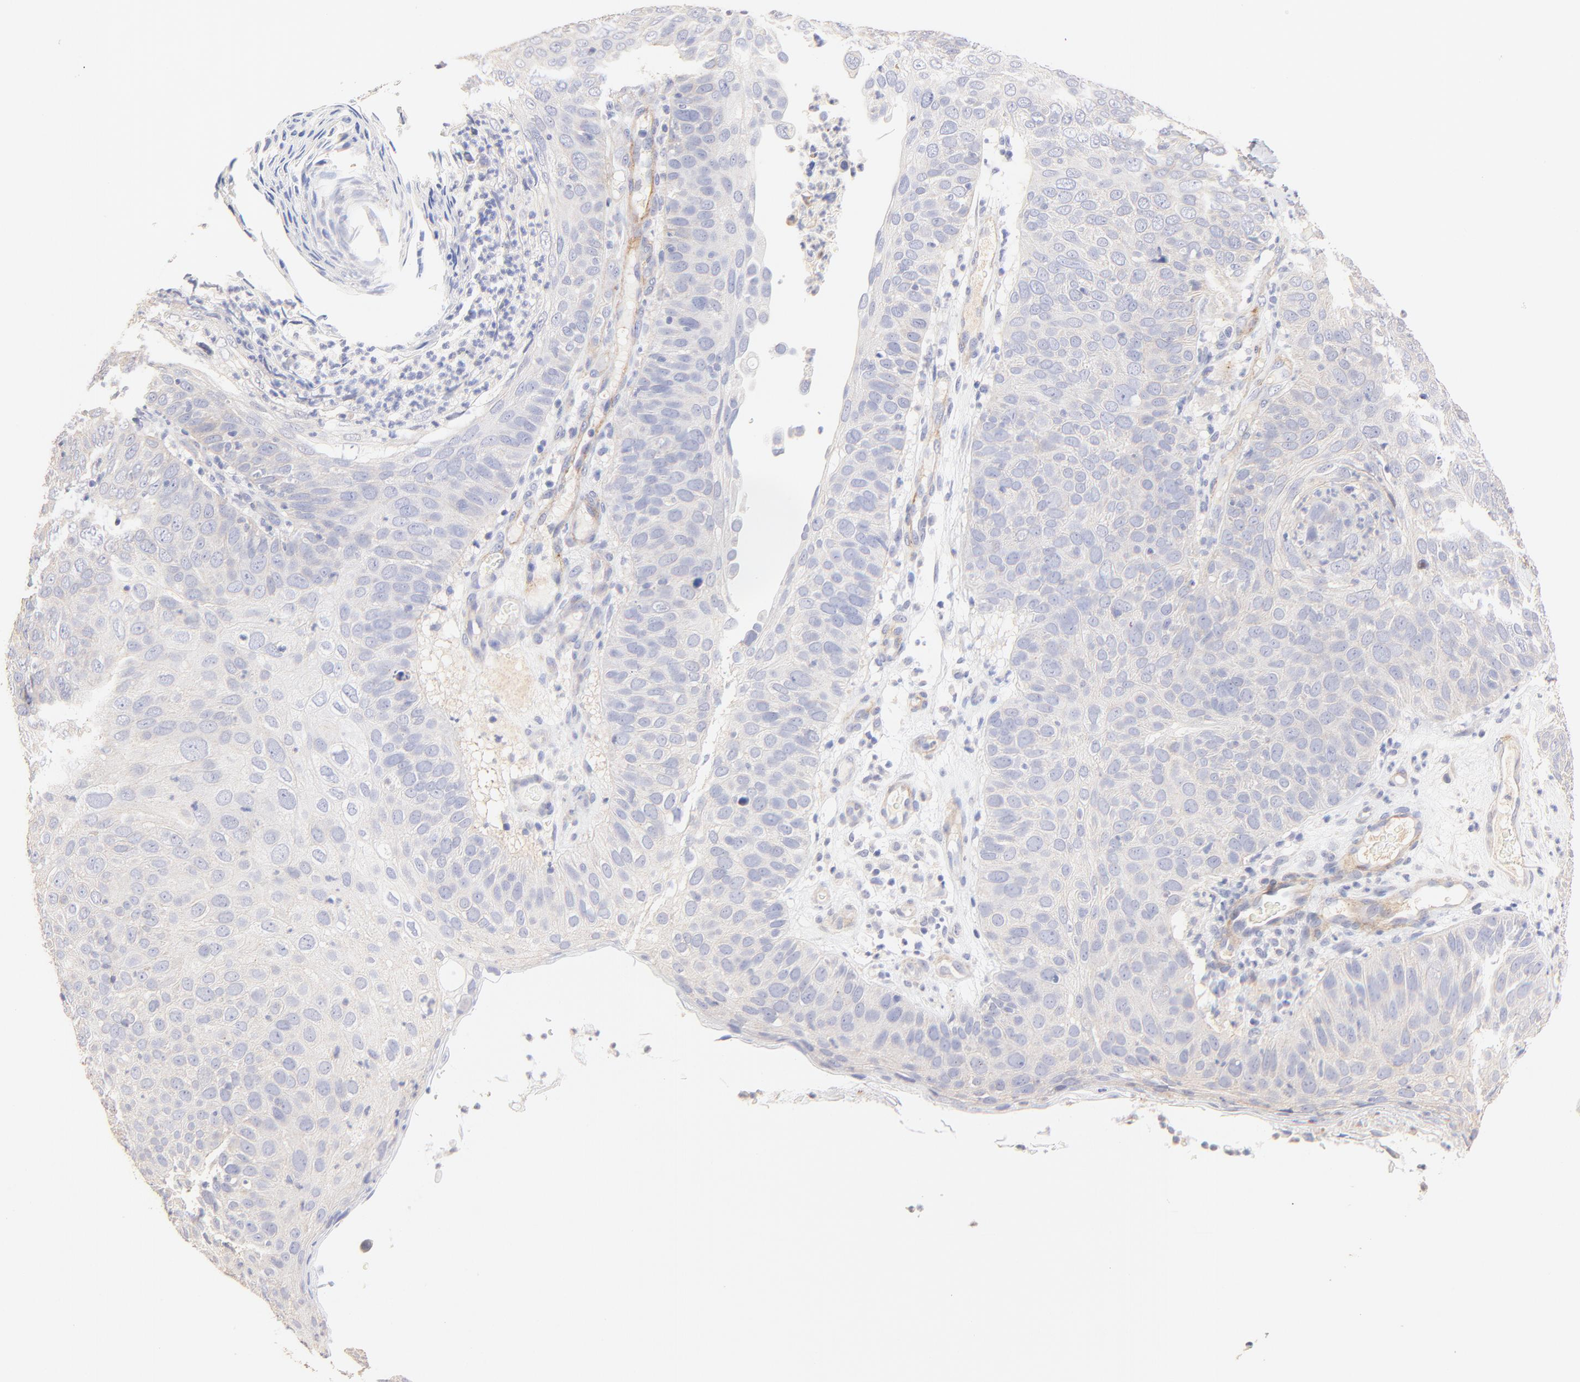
{"staining": {"intensity": "negative", "quantity": "none", "location": "none"}, "tissue": "skin cancer", "cell_type": "Tumor cells", "image_type": "cancer", "snomed": [{"axis": "morphology", "description": "Squamous cell carcinoma, NOS"}, {"axis": "topography", "description": "Skin"}], "caption": "A photomicrograph of human skin squamous cell carcinoma is negative for staining in tumor cells.", "gene": "ACTRT1", "patient": {"sex": "male", "age": 87}}